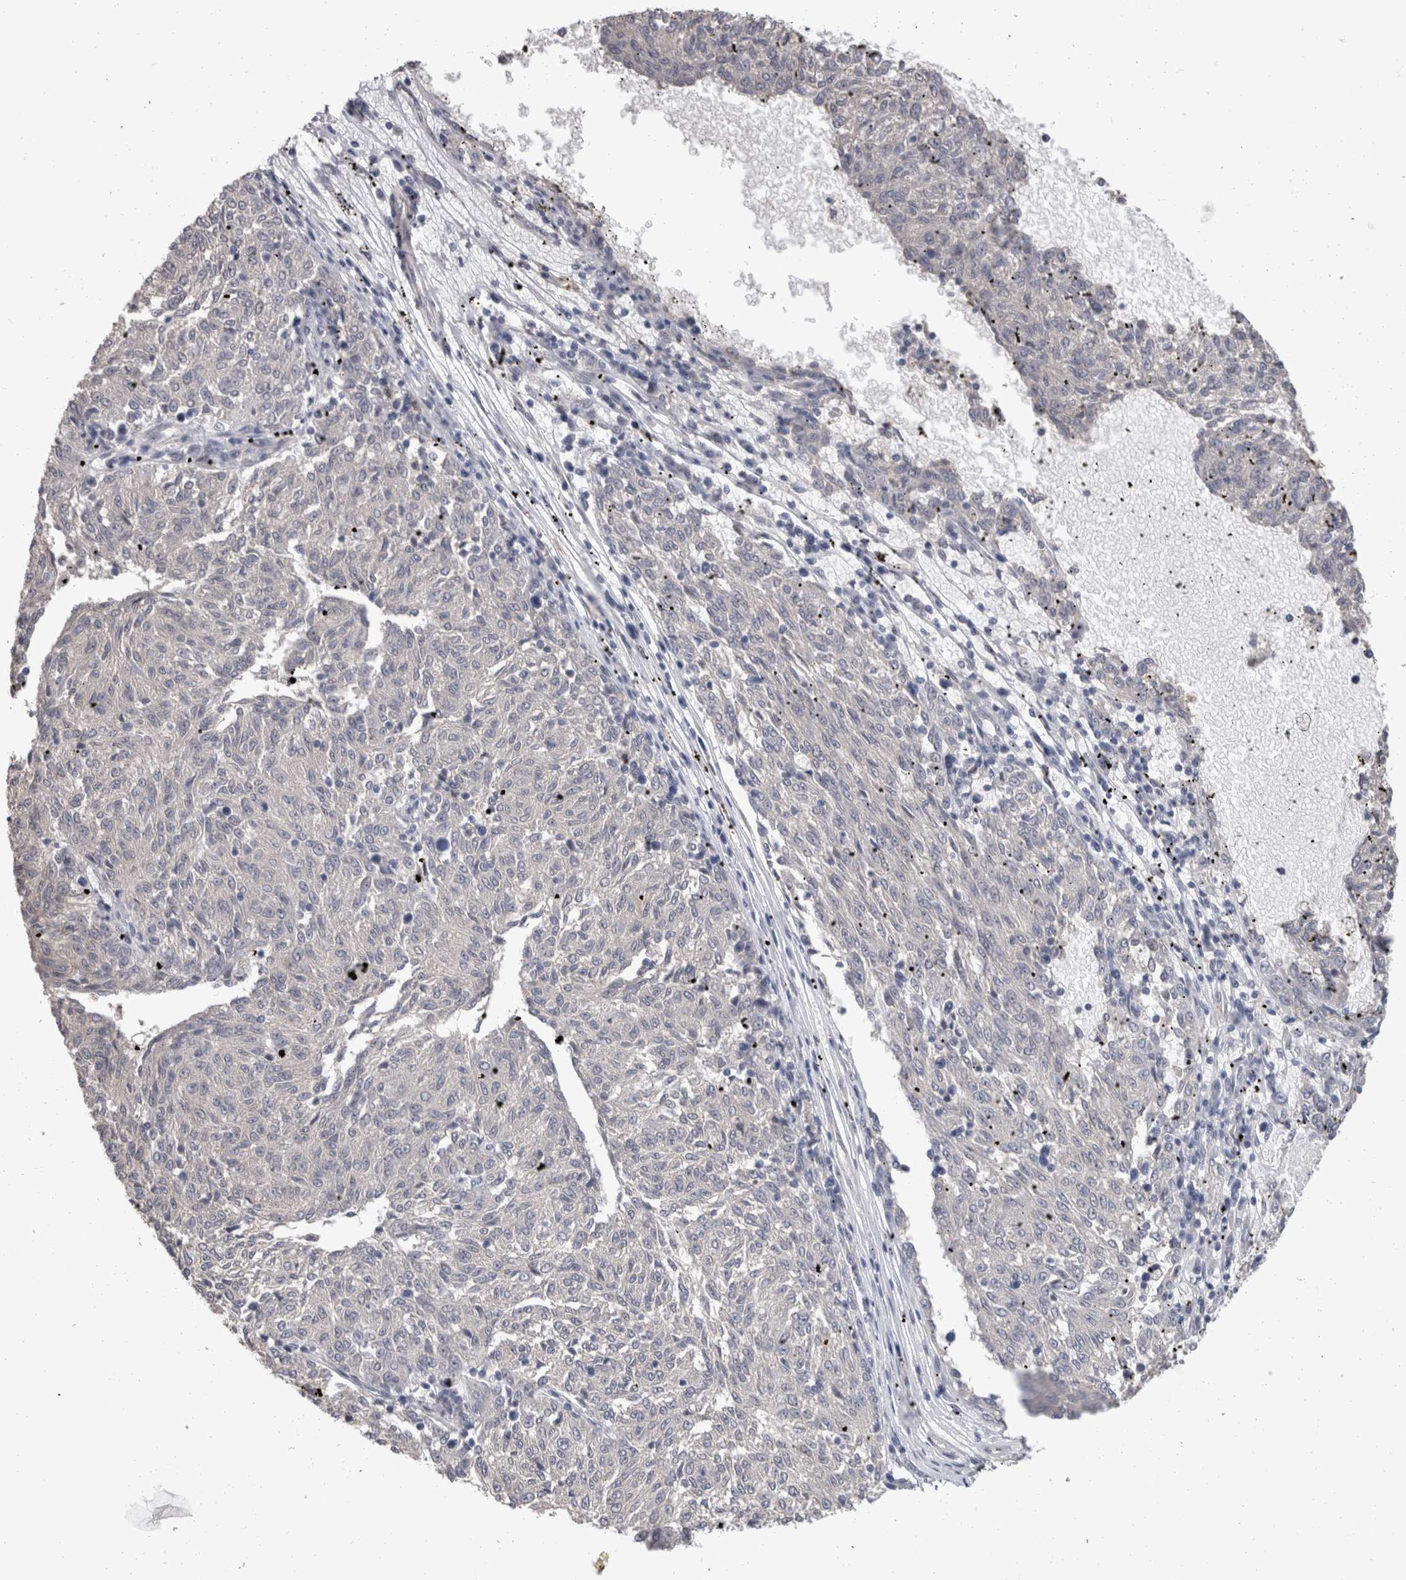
{"staining": {"intensity": "negative", "quantity": "none", "location": "none"}, "tissue": "melanoma", "cell_type": "Tumor cells", "image_type": "cancer", "snomed": [{"axis": "morphology", "description": "Malignant melanoma, NOS"}, {"axis": "topography", "description": "Skin"}], "caption": "Immunohistochemical staining of melanoma exhibits no significant expression in tumor cells.", "gene": "FHOD3", "patient": {"sex": "female", "age": 72}}